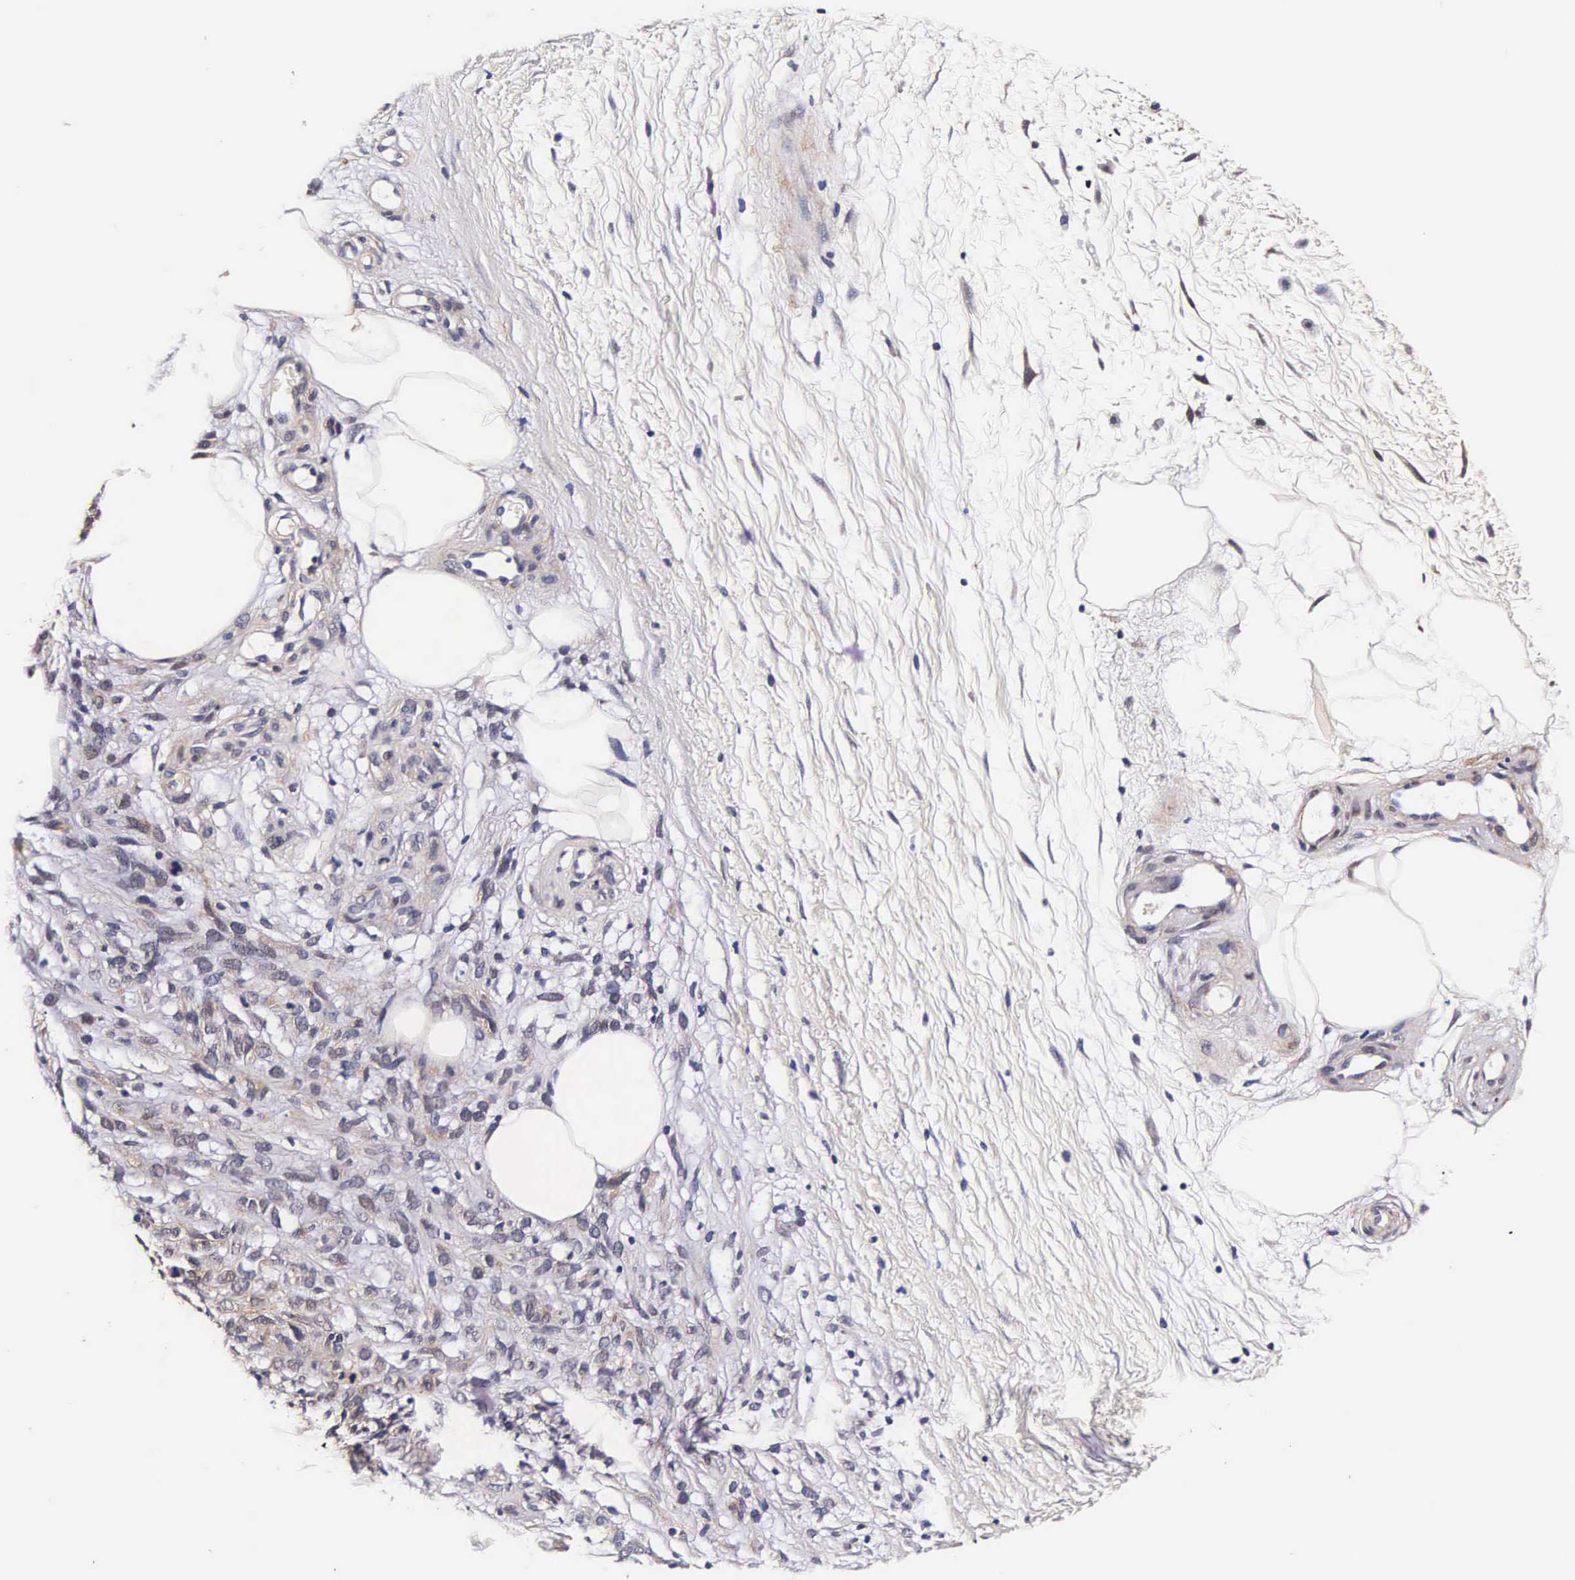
{"staining": {"intensity": "moderate", "quantity": ">75%", "location": "cytoplasmic/membranous,nuclear"}, "tissue": "melanoma", "cell_type": "Tumor cells", "image_type": "cancer", "snomed": [{"axis": "morphology", "description": "Malignant melanoma, NOS"}, {"axis": "topography", "description": "Skin"}], "caption": "Tumor cells exhibit medium levels of moderate cytoplasmic/membranous and nuclear staining in about >75% of cells in human melanoma.", "gene": "TECPR2", "patient": {"sex": "female", "age": 85}}